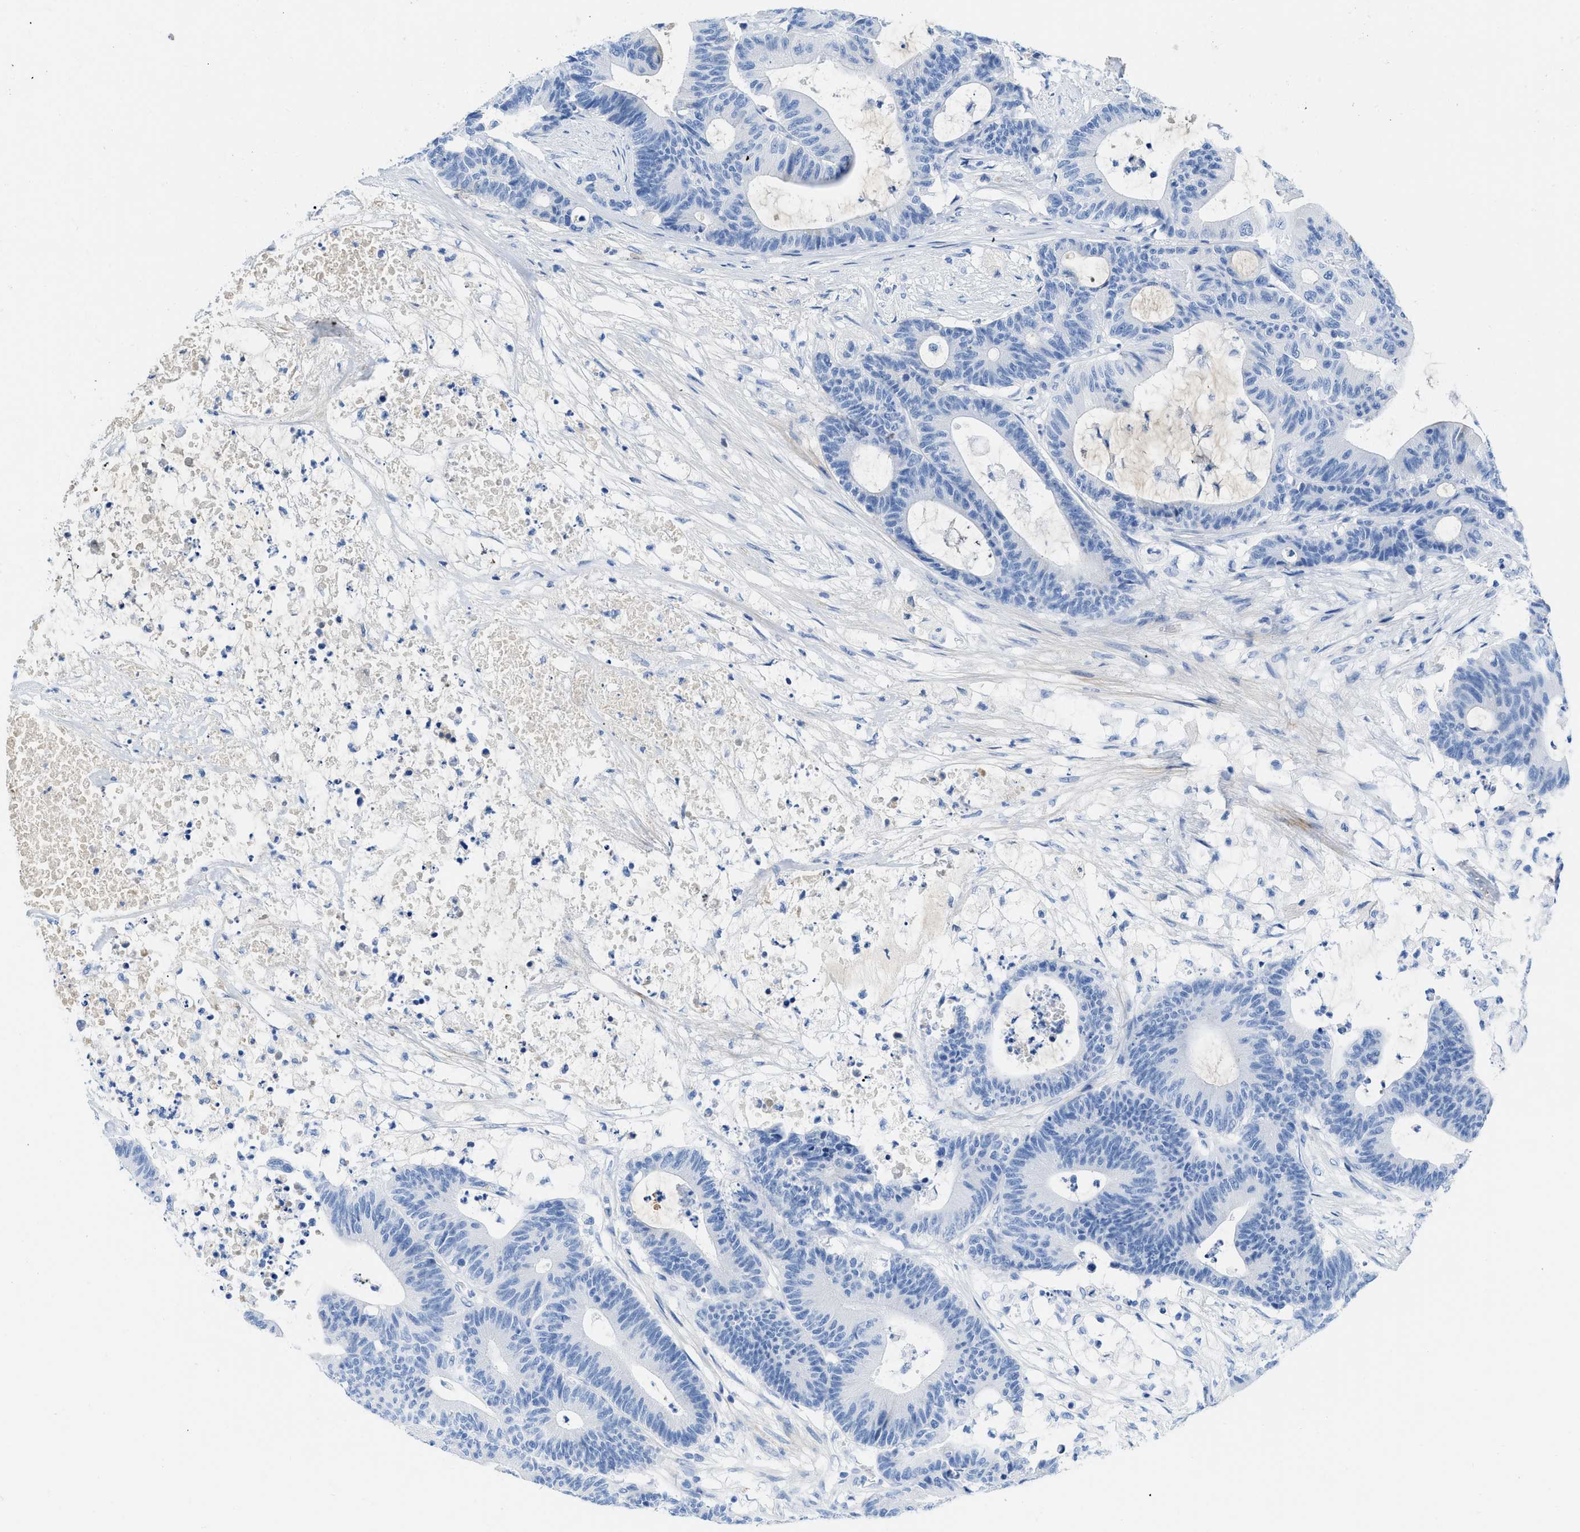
{"staining": {"intensity": "negative", "quantity": "none", "location": "none"}, "tissue": "colorectal cancer", "cell_type": "Tumor cells", "image_type": "cancer", "snomed": [{"axis": "morphology", "description": "Adenocarcinoma, NOS"}, {"axis": "topography", "description": "Colon"}], "caption": "Histopathology image shows no protein positivity in tumor cells of colorectal cancer tissue.", "gene": "COL3A1", "patient": {"sex": "female", "age": 84}}